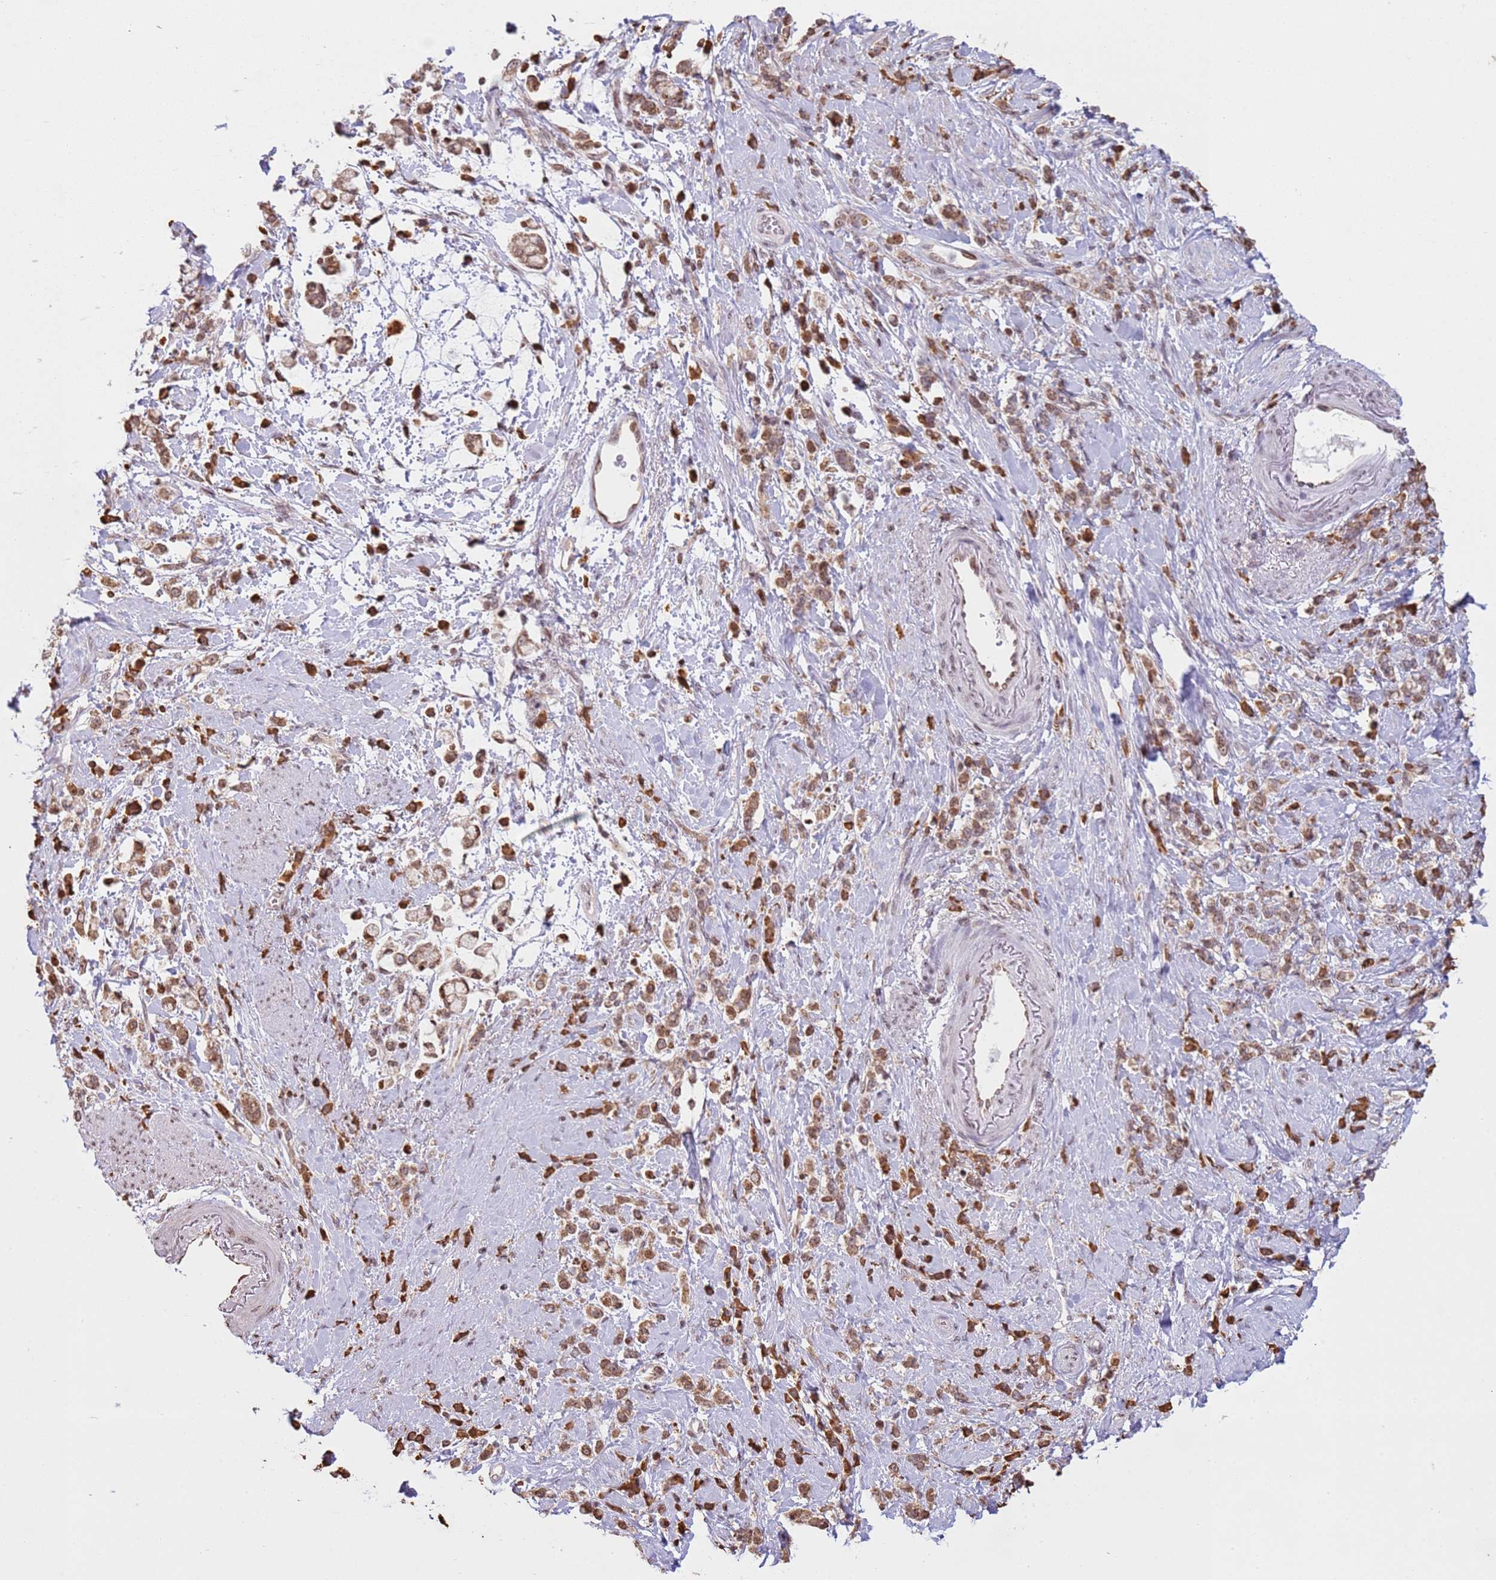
{"staining": {"intensity": "moderate", "quantity": ">75%", "location": "cytoplasmic/membranous,nuclear"}, "tissue": "stomach cancer", "cell_type": "Tumor cells", "image_type": "cancer", "snomed": [{"axis": "morphology", "description": "Adenocarcinoma, NOS"}, {"axis": "topography", "description": "Stomach"}], "caption": "Brown immunohistochemical staining in stomach cancer displays moderate cytoplasmic/membranous and nuclear positivity in approximately >75% of tumor cells.", "gene": "SCAF1", "patient": {"sex": "female", "age": 60}}